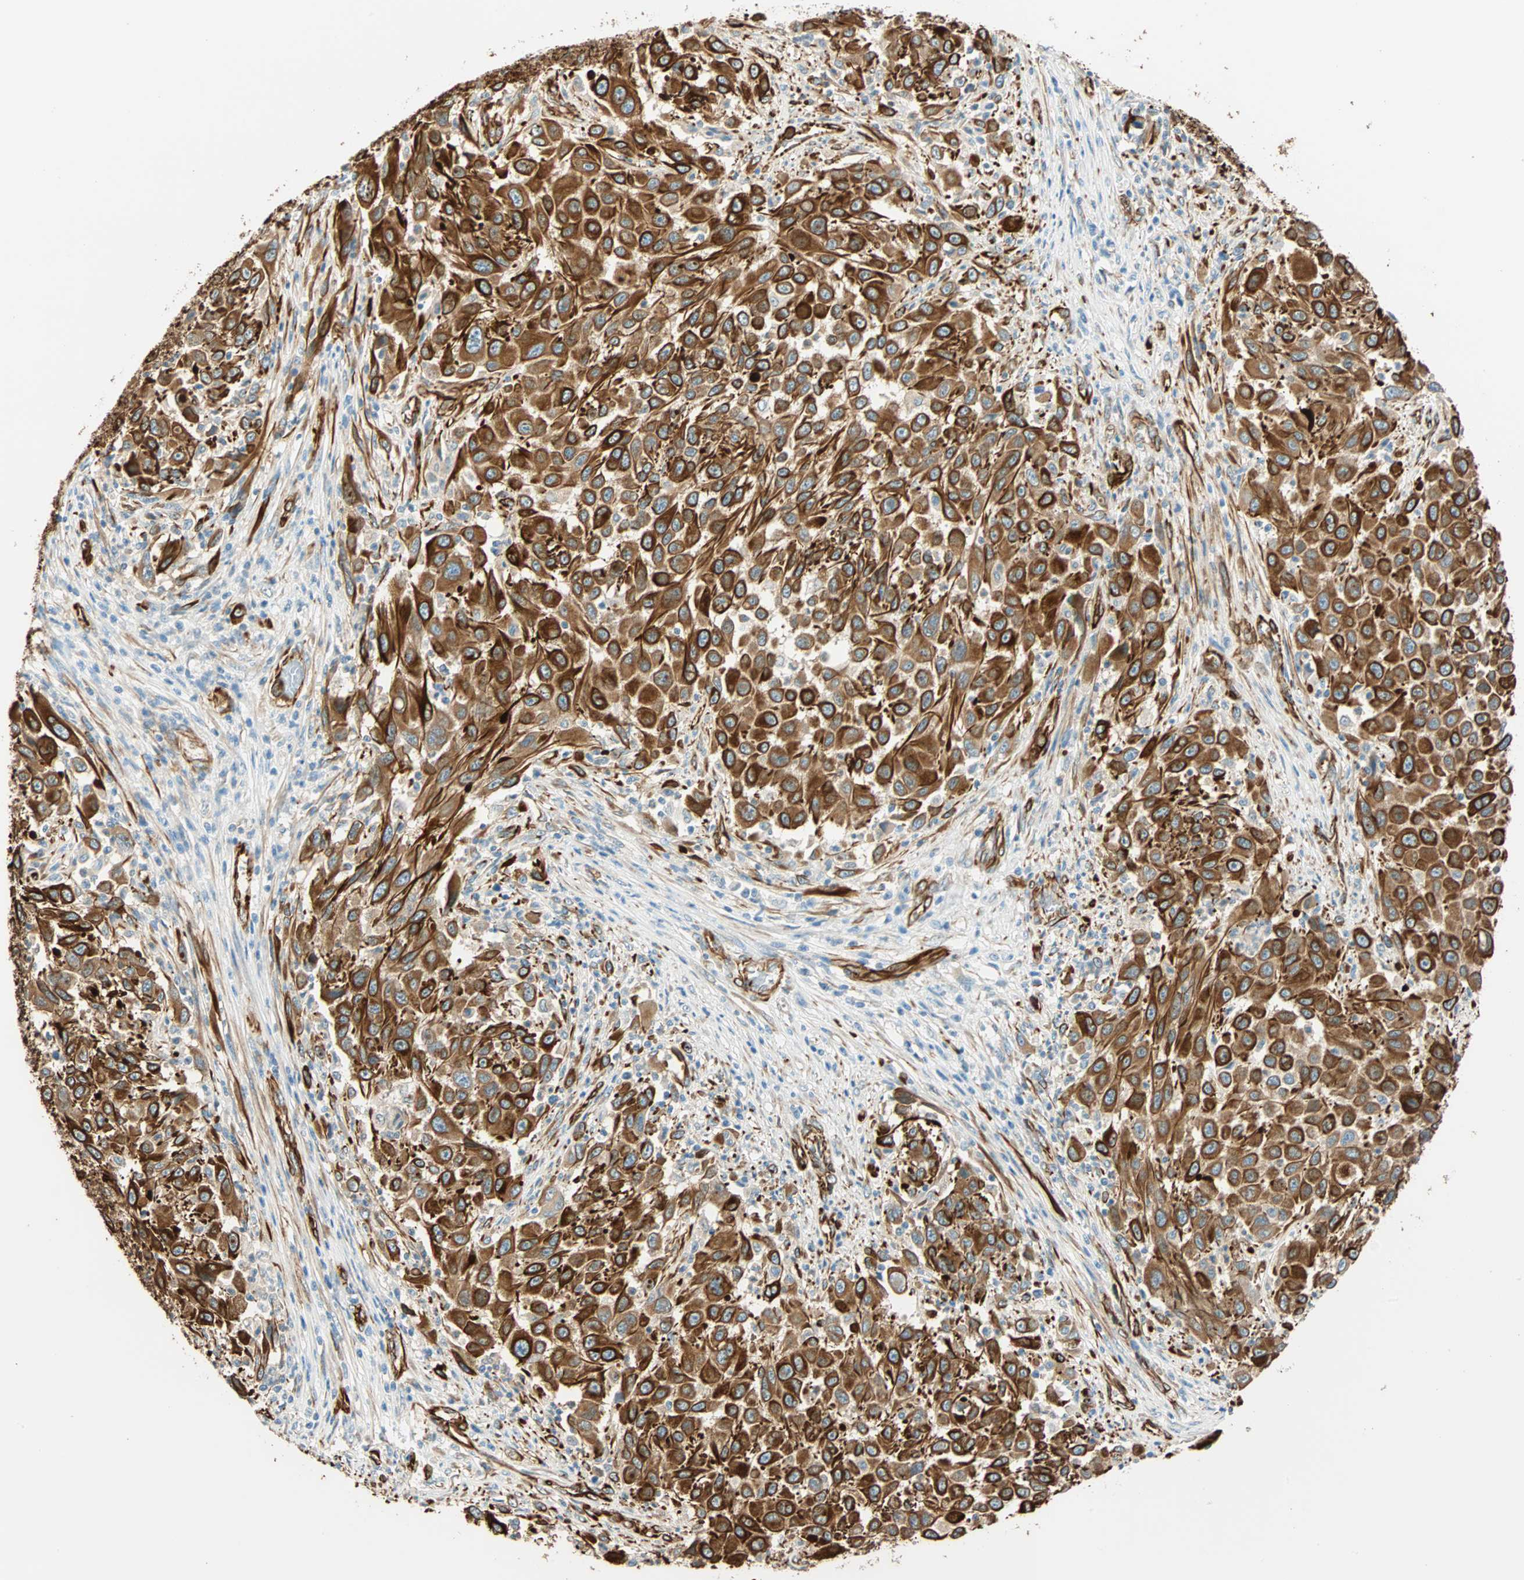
{"staining": {"intensity": "strong", "quantity": ">75%", "location": "cytoplasmic/membranous"}, "tissue": "melanoma", "cell_type": "Tumor cells", "image_type": "cancer", "snomed": [{"axis": "morphology", "description": "Malignant melanoma, Metastatic site"}, {"axis": "topography", "description": "Lymph node"}], "caption": "Immunohistochemical staining of human melanoma exhibits strong cytoplasmic/membranous protein staining in about >75% of tumor cells.", "gene": "NES", "patient": {"sex": "male", "age": 61}}